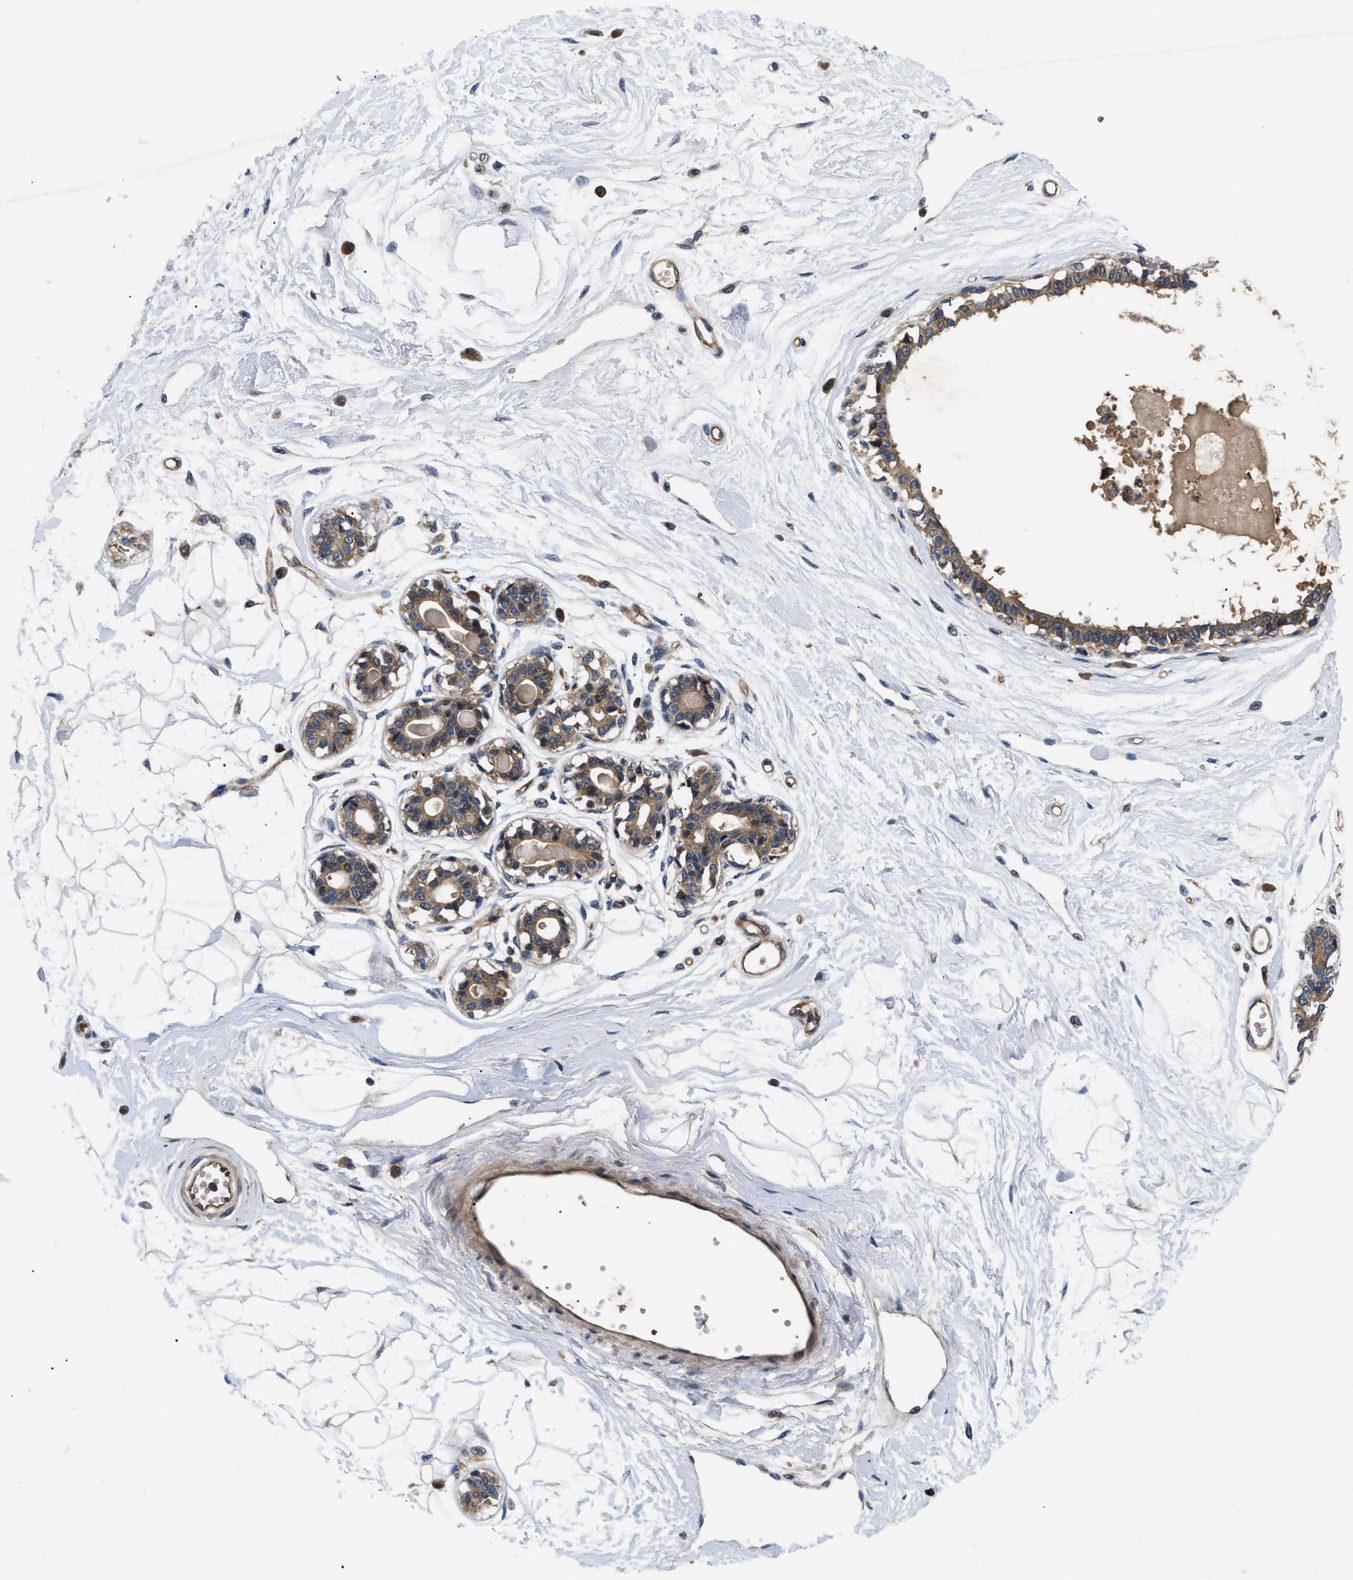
{"staining": {"intensity": "weak", "quantity": "25%-75%", "location": "nuclear"}, "tissue": "breast", "cell_type": "Adipocytes", "image_type": "normal", "snomed": [{"axis": "morphology", "description": "Normal tissue, NOS"}, {"axis": "topography", "description": "Breast"}], "caption": "IHC micrograph of unremarkable breast: human breast stained using IHC reveals low levels of weak protein expression localized specifically in the nuclear of adipocytes, appearing as a nuclear brown color.", "gene": "HMGCR", "patient": {"sex": "female", "age": 45}}